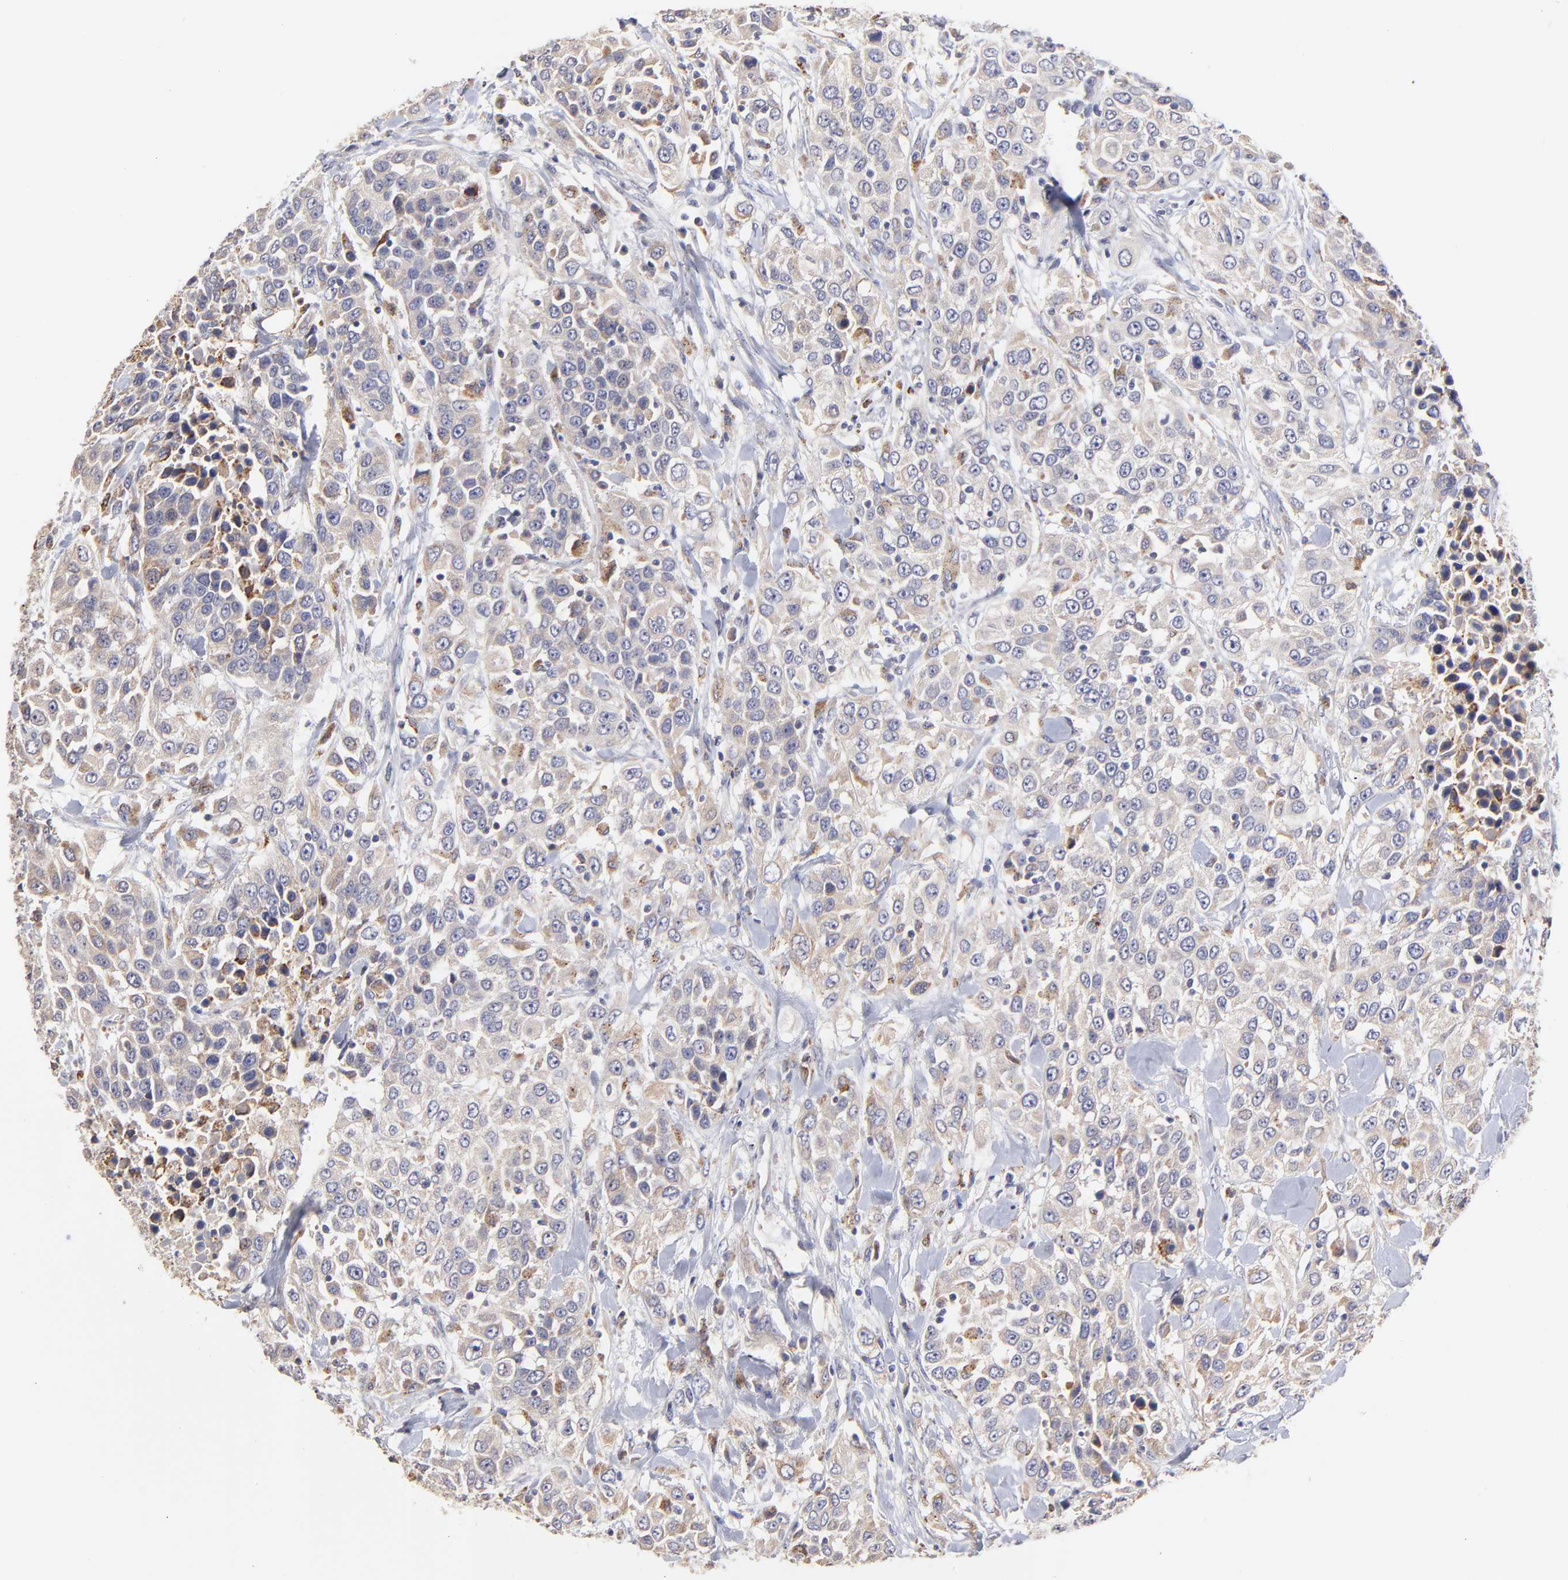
{"staining": {"intensity": "weak", "quantity": "25%-75%", "location": "cytoplasmic/membranous"}, "tissue": "urothelial cancer", "cell_type": "Tumor cells", "image_type": "cancer", "snomed": [{"axis": "morphology", "description": "Urothelial carcinoma, High grade"}, {"axis": "topography", "description": "Urinary bladder"}], "caption": "High-grade urothelial carcinoma tissue shows weak cytoplasmic/membranous positivity in about 25%-75% of tumor cells, visualized by immunohistochemistry.", "gene": "GCSAM", "patient": {"sex": "female", "age": 80}}